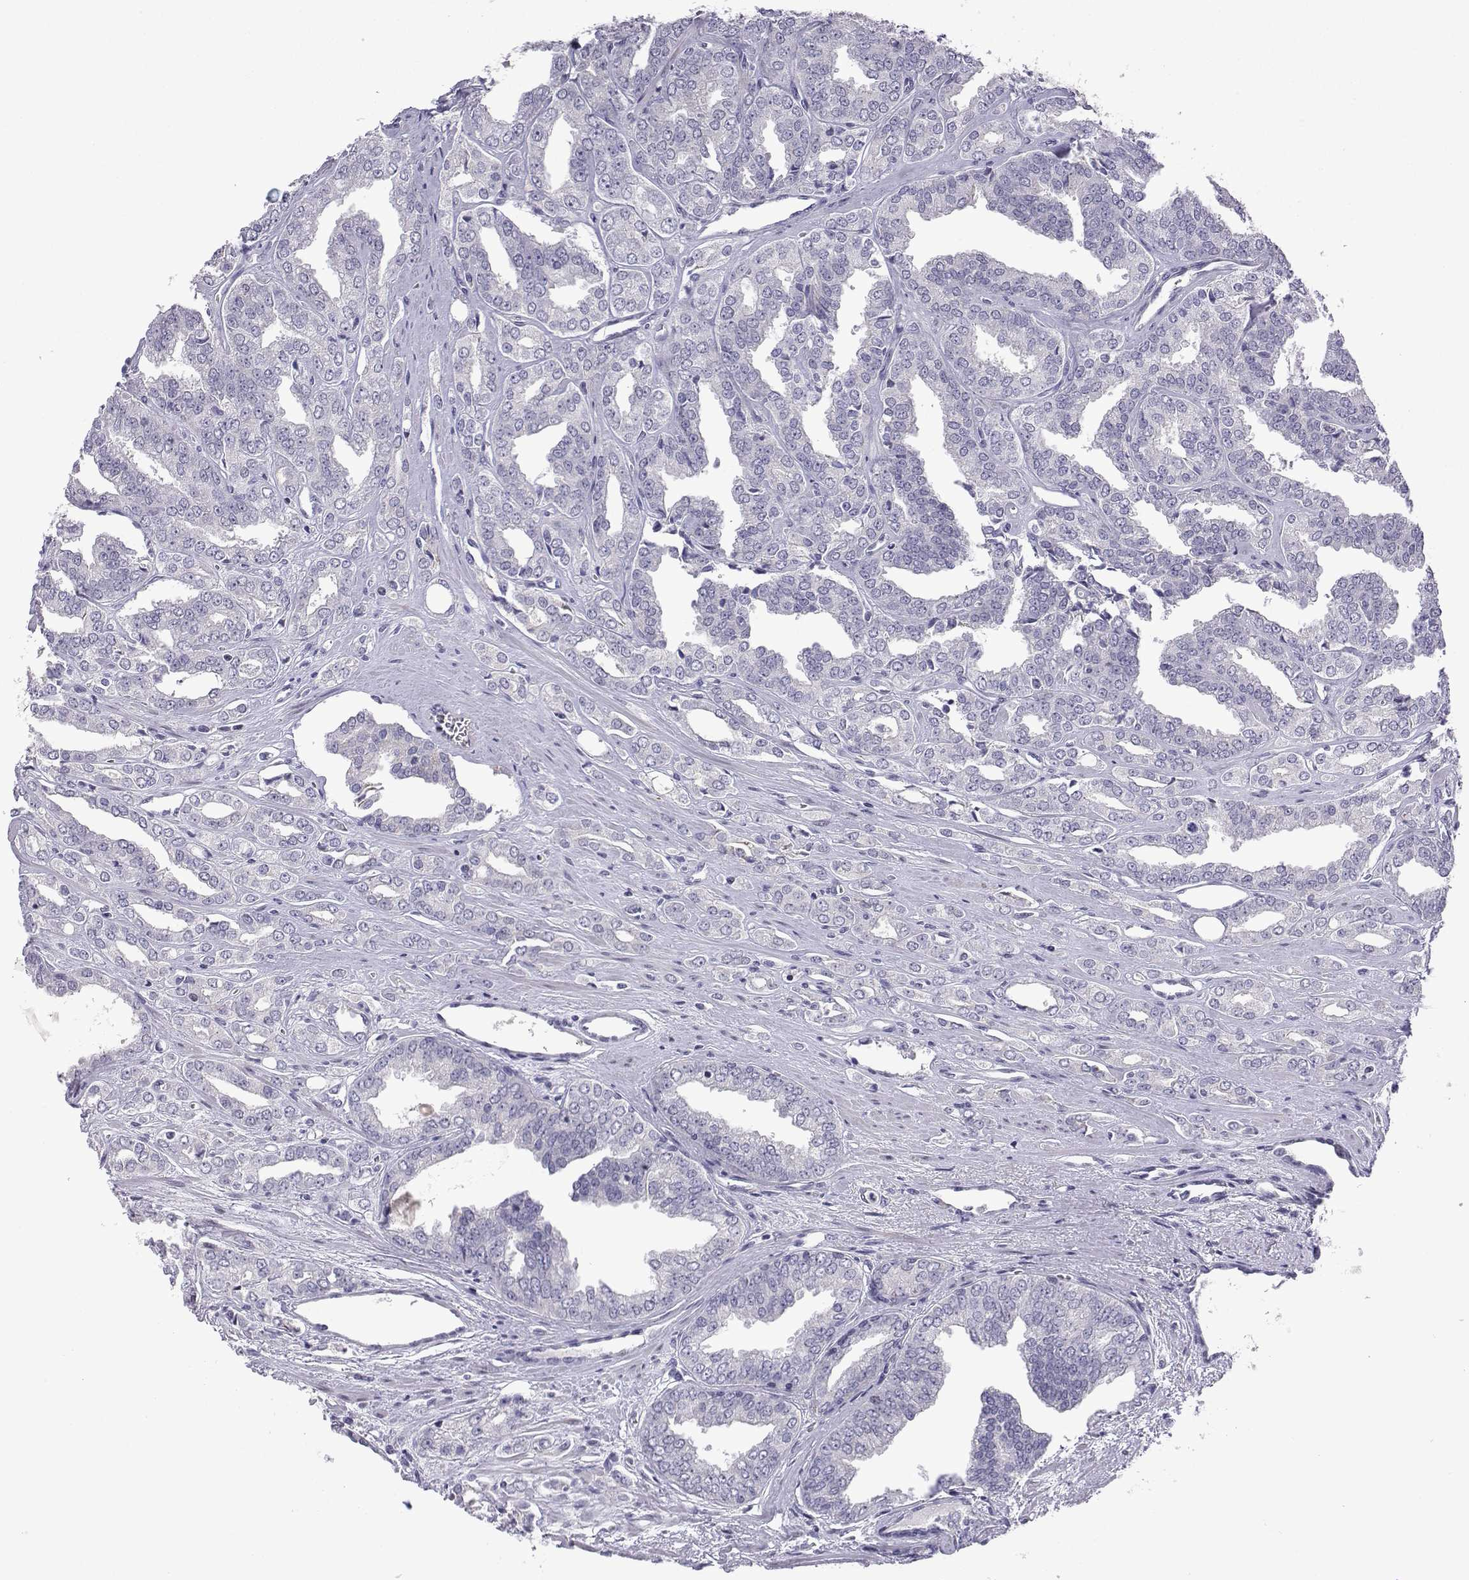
{"staining": {"intensity": "negative", "quantity": "none", "location": "none"}, "tissue": "prostate cancer", "cell_type": "Tumor cells", "image_type": "cancer", "snomed": [{"axis": "morphology", "description": "Adenocarcinoma, NOS"}, {"axis": "morphology", "description": "Adenocarcinoma, High grade"}, {"axis": "topography", "description": "Prostate"}], "caption": "The image displays no significant expression in tumor cells of prostate adenocarcinoma (high-grade).", "gene": "CFAP70", "patient": {"sex": "male", "age": 70}}